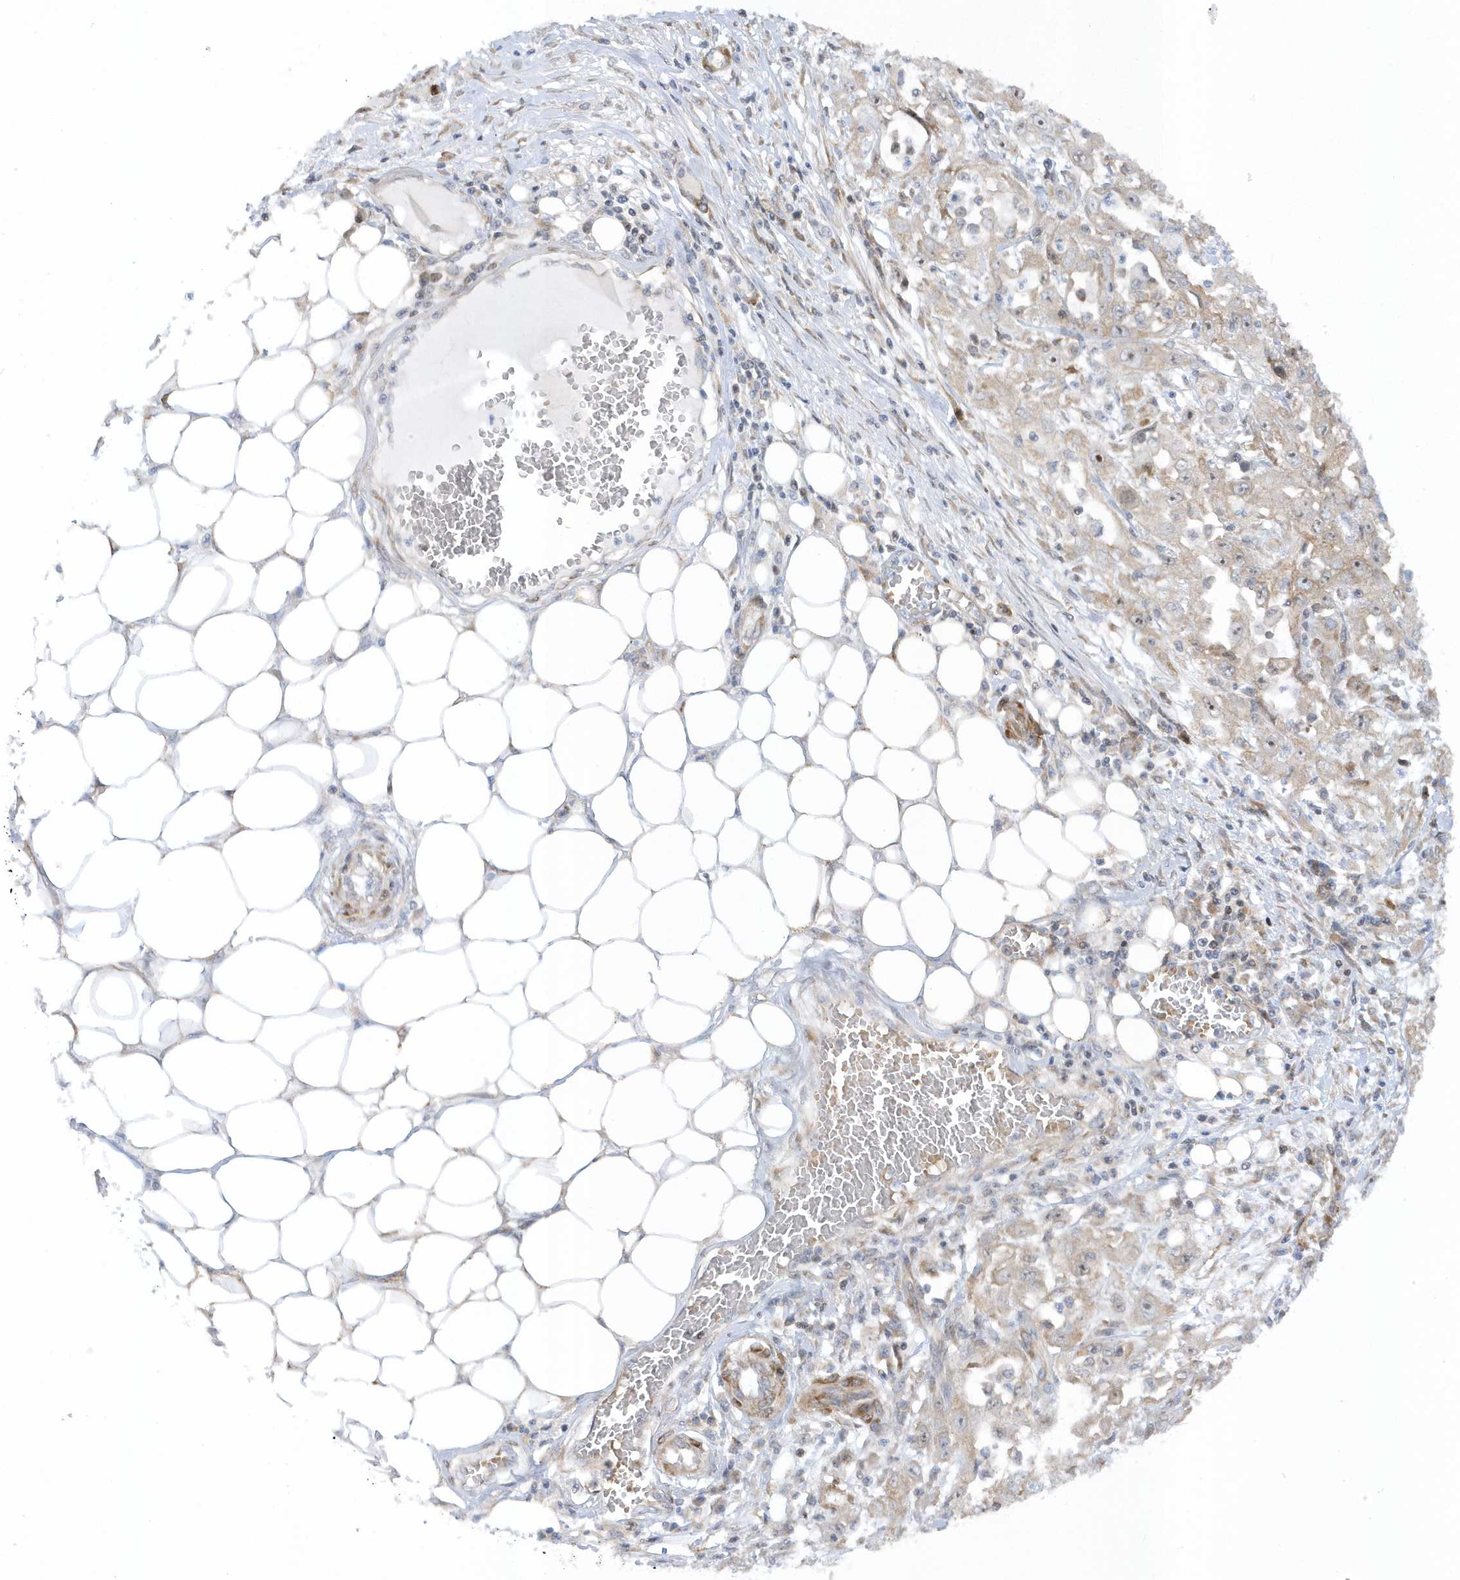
{"staining": {"intensity": "weak", "quantity": "25%-75%", "location": "cytoplasmic/membranous"}, "tissue": "skin cancer", "cell_type": "Tumor cells", "image_type": "cancer", "snomed": [{"axis": "morphology", "description": "Squamous cell carcinoma, NOS"}, {"axis": "morphology", "description": "Squamous cell carcinoma, metastatic, NOS"}, {"axis": "topography", "description": "Skin"}, {"axis": "topography", "description": "Lymph node"}], "caption": "The micrograph reveals staining of squamous cell carcinoma (skin), revealing weak cytoplasmic/membranous protein staining (brown color) within tumor cells.", "gene": "MAP7D3", "patient": {"sex": "male", "age": 75}}